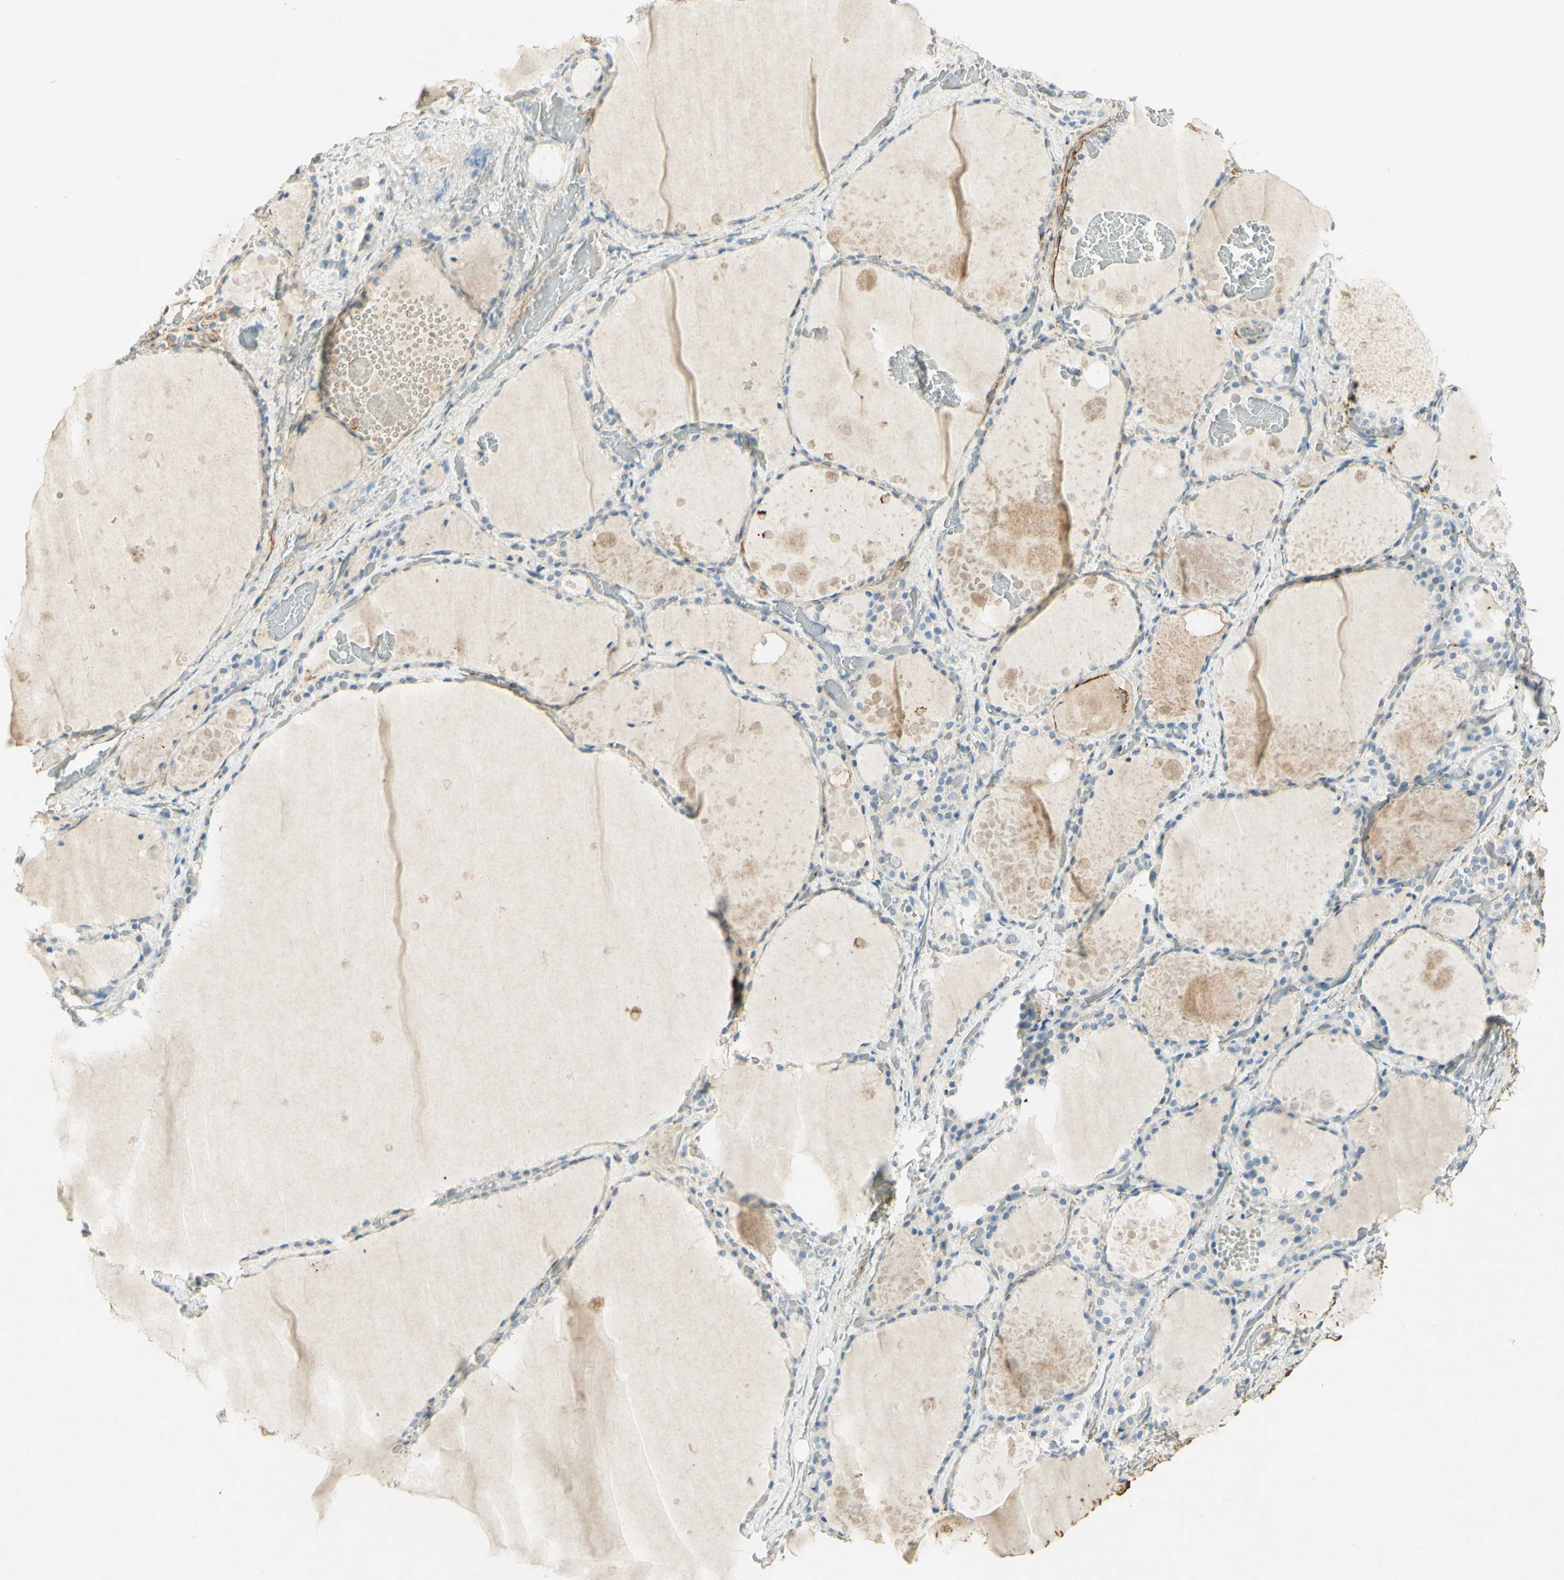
{"staining": {"intensity": "negative", "quantity": "none", "location": "none"}, "tissue": "thyroid gland", "cell_type": "Glandular cells", "image_type": "normal", "snomed": [{"axis": "morphology", "description": "Normal tissue, NOS"}, {"axis": "topography", "description": "Thyroid gland"}], "caption": "Glandular cells show no significant protein expression in unremarkable thyroid gland. (Brightfield microscopy of DAB immunohistochemistry (IHC) at high magnification).", "gene": "TNN", "patient": {"sex": "male", "age": 61}}